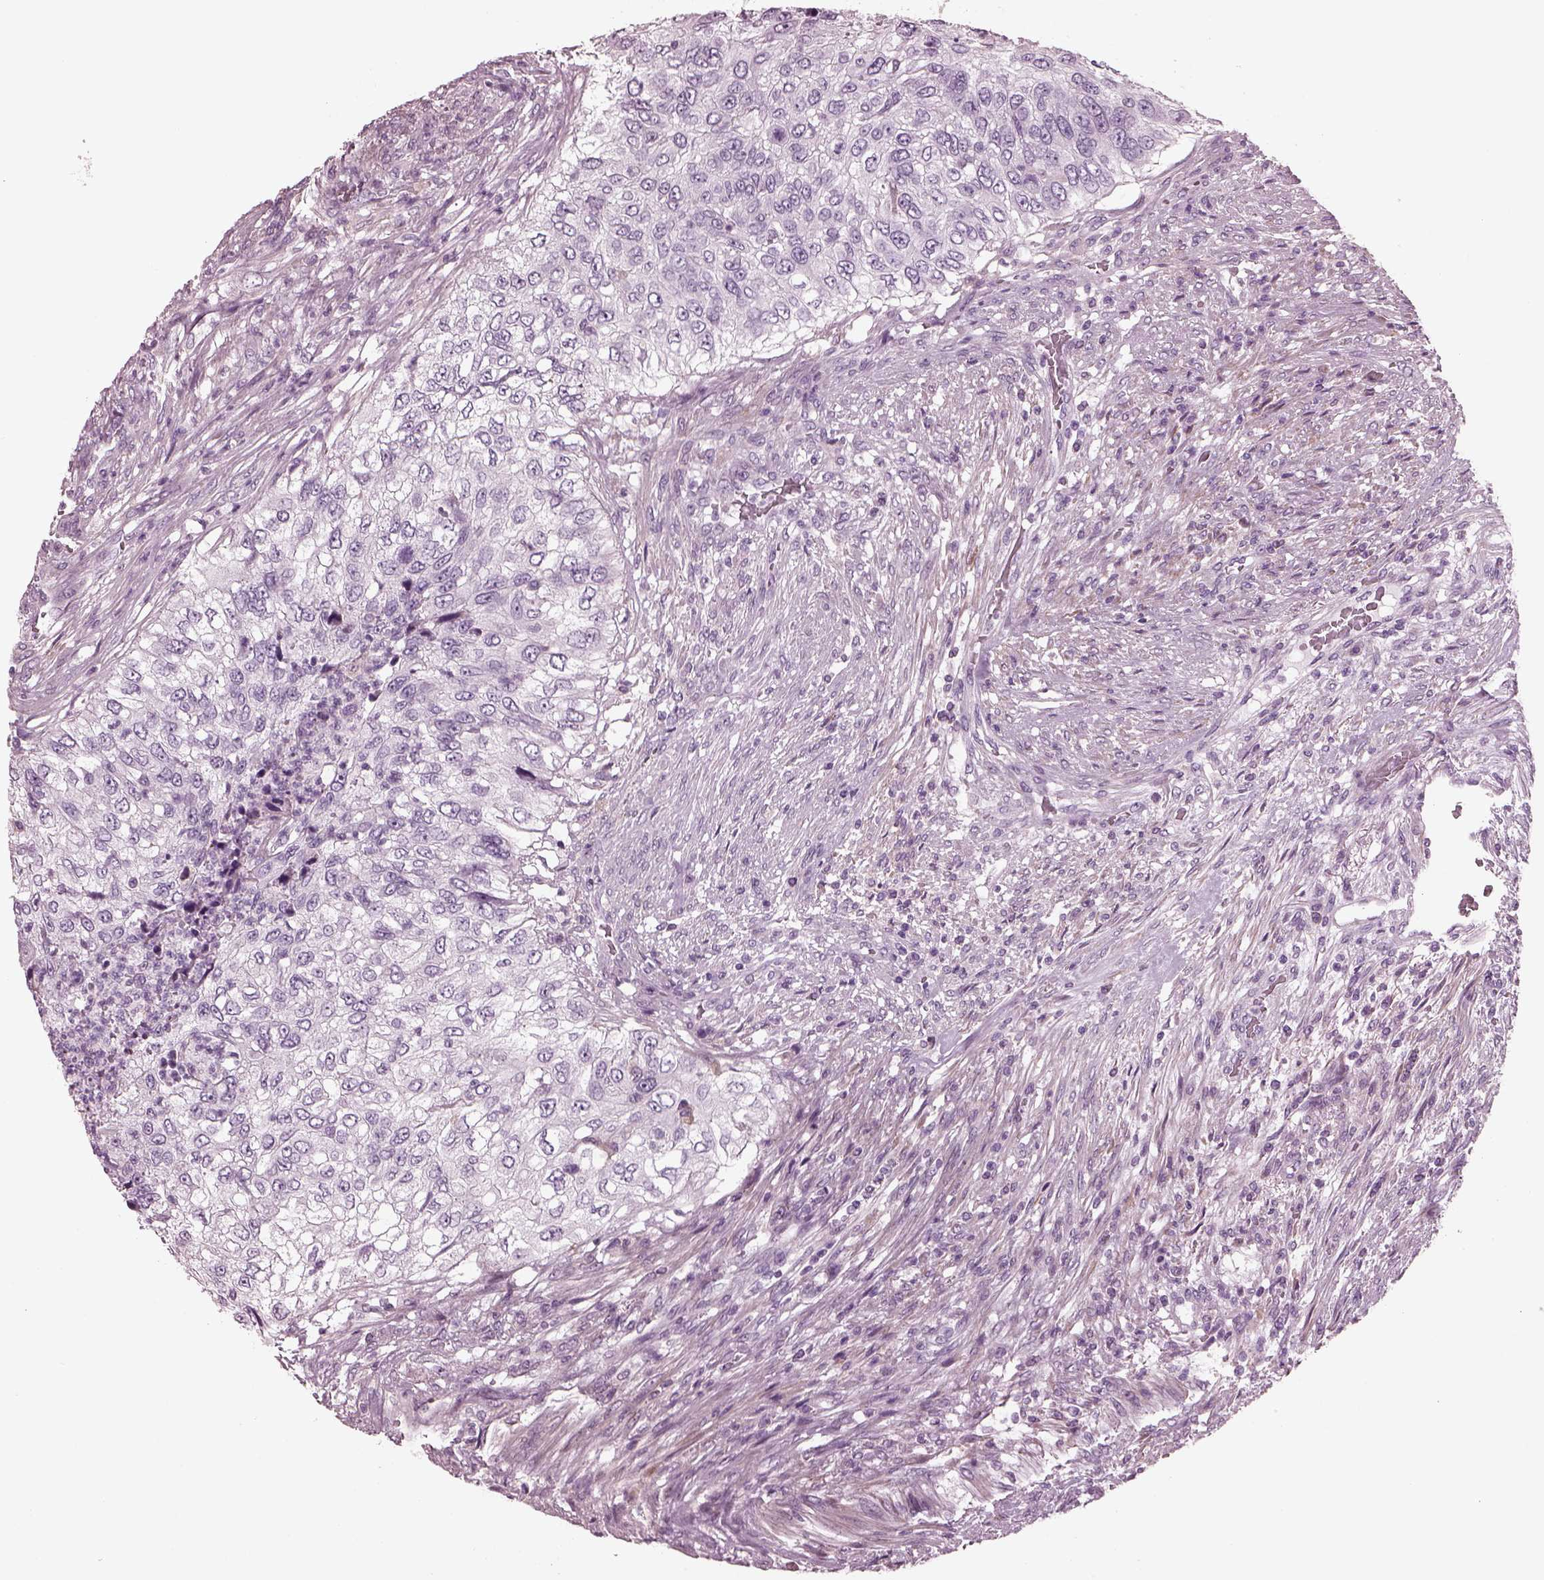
{"staining": {"intensity": "negative", "quantity": "none", "location": "none"}, "tissue": "urothelial cancer", "cell_type": "Tumor cells", "image_type": "cancer", "snomed": [{"axis": "morphology", "description": "Urothelial carcinoma, High grade"}, {"axis": "topography", "description": "Urinary bladder"}], "caption": "Immunohistochemical staining of urothelial carcinoma (high-grade) displays no significant staining in tumor cells.", "gene": "GDF11", "patient": {"sex": "female", "age": 60}}